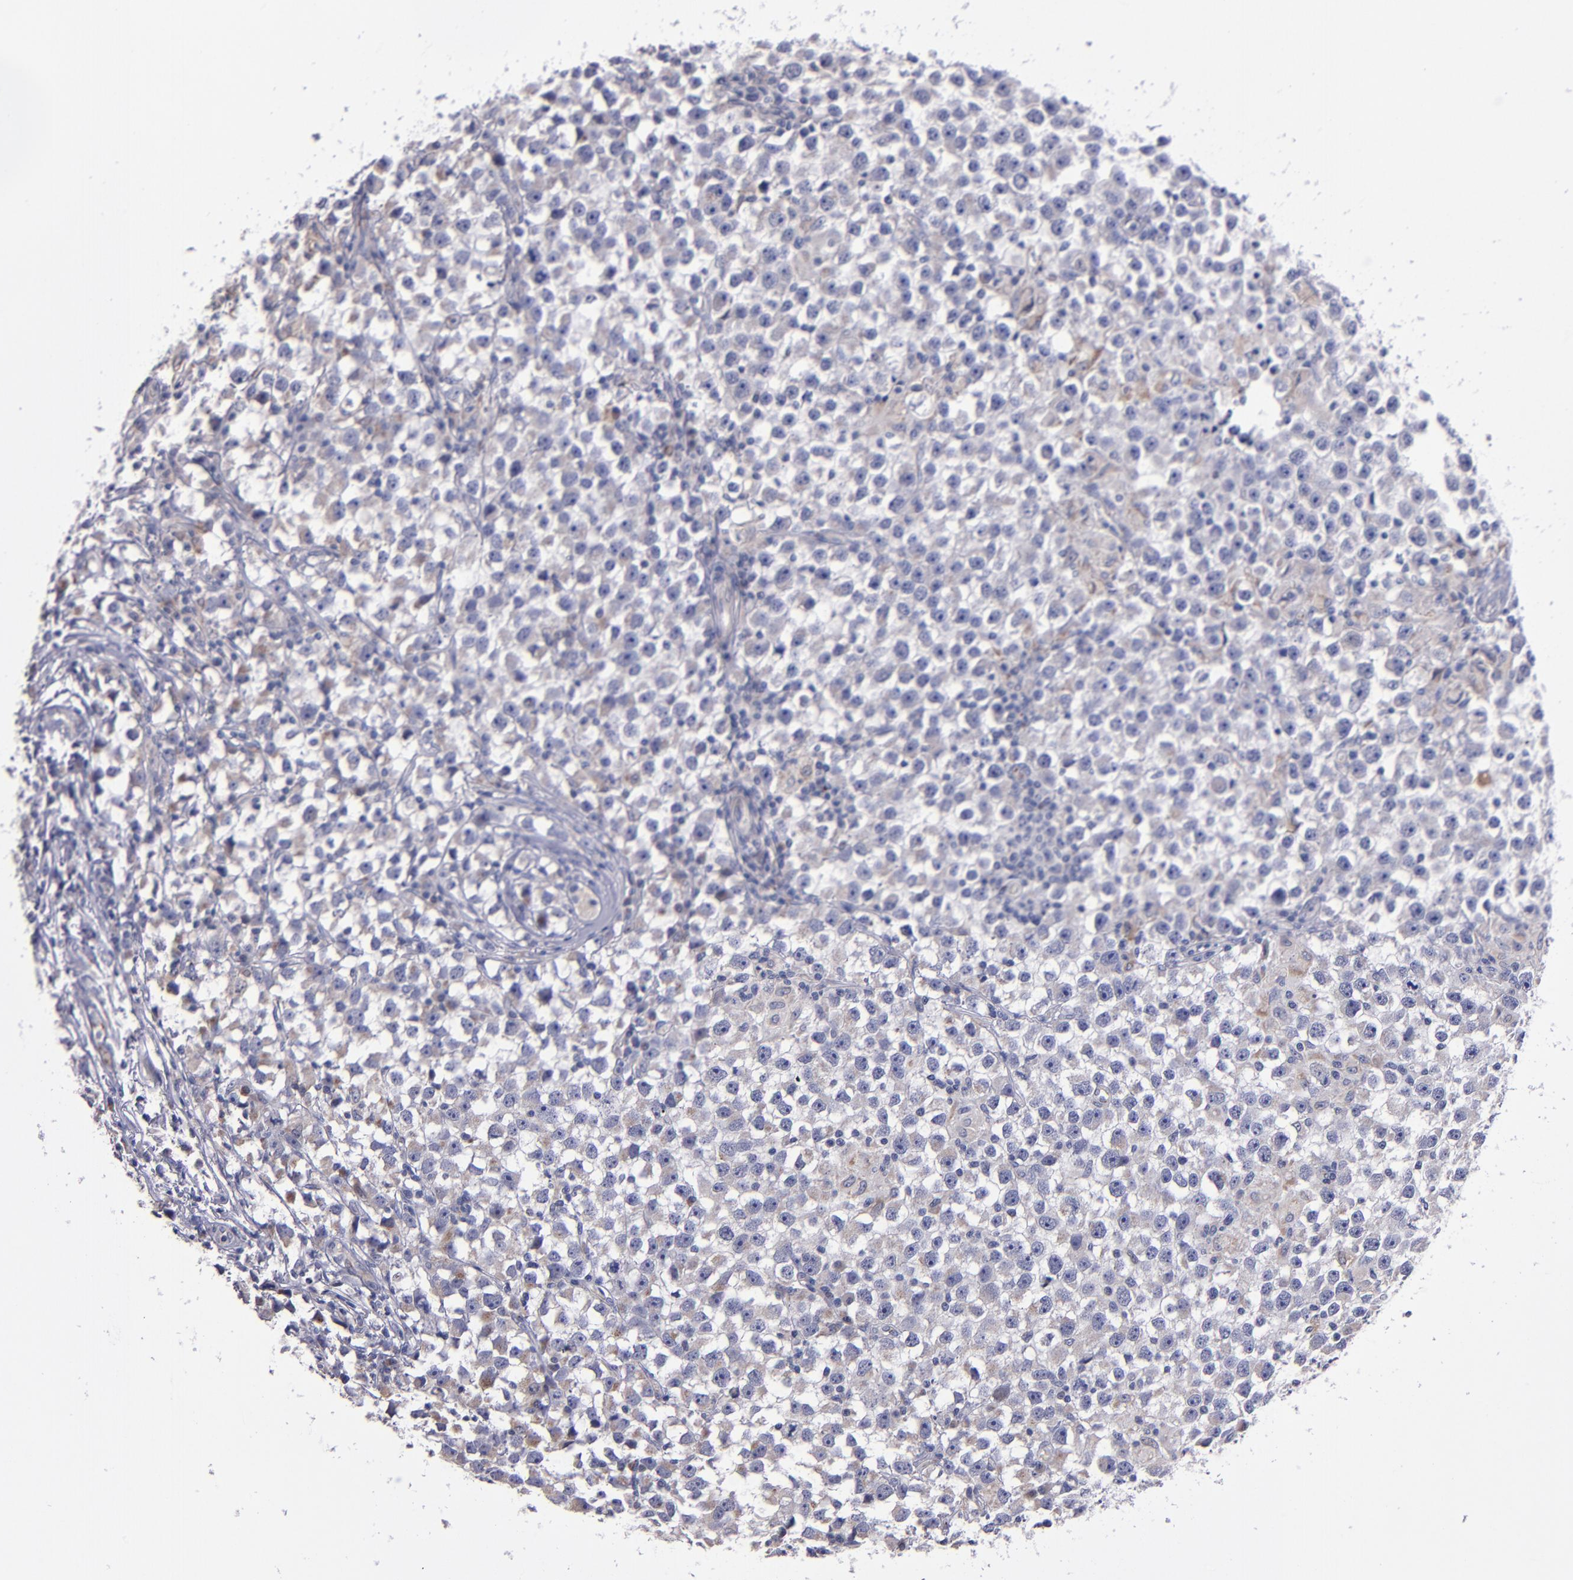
{"staining": {"intensity": "weak", "quantity": "25%-75%", "location": "cytoplasmic/membranous"}, "tissue": "testis cancer", "cell_type": "Tumor cells", "image_type": "cancer", "snomed": [{"axis": "morphology", "description": "Seminoma, NOS"}, {"axis": "topography", "description": "Testis"}], "caption": "DAB (3,3'-diaminobenzidine) immunohistochemical staining of testis cancer (seminoma) exhibits weak cytoplasmic/membranous protein staining in approximately 25%-75% of tumor cells. Immunohistochemistry stains the protein of interest in brown and the nuclei are stained blue.", "gene": "RAB41", "patient": {"sex": "male", "age": 33}}